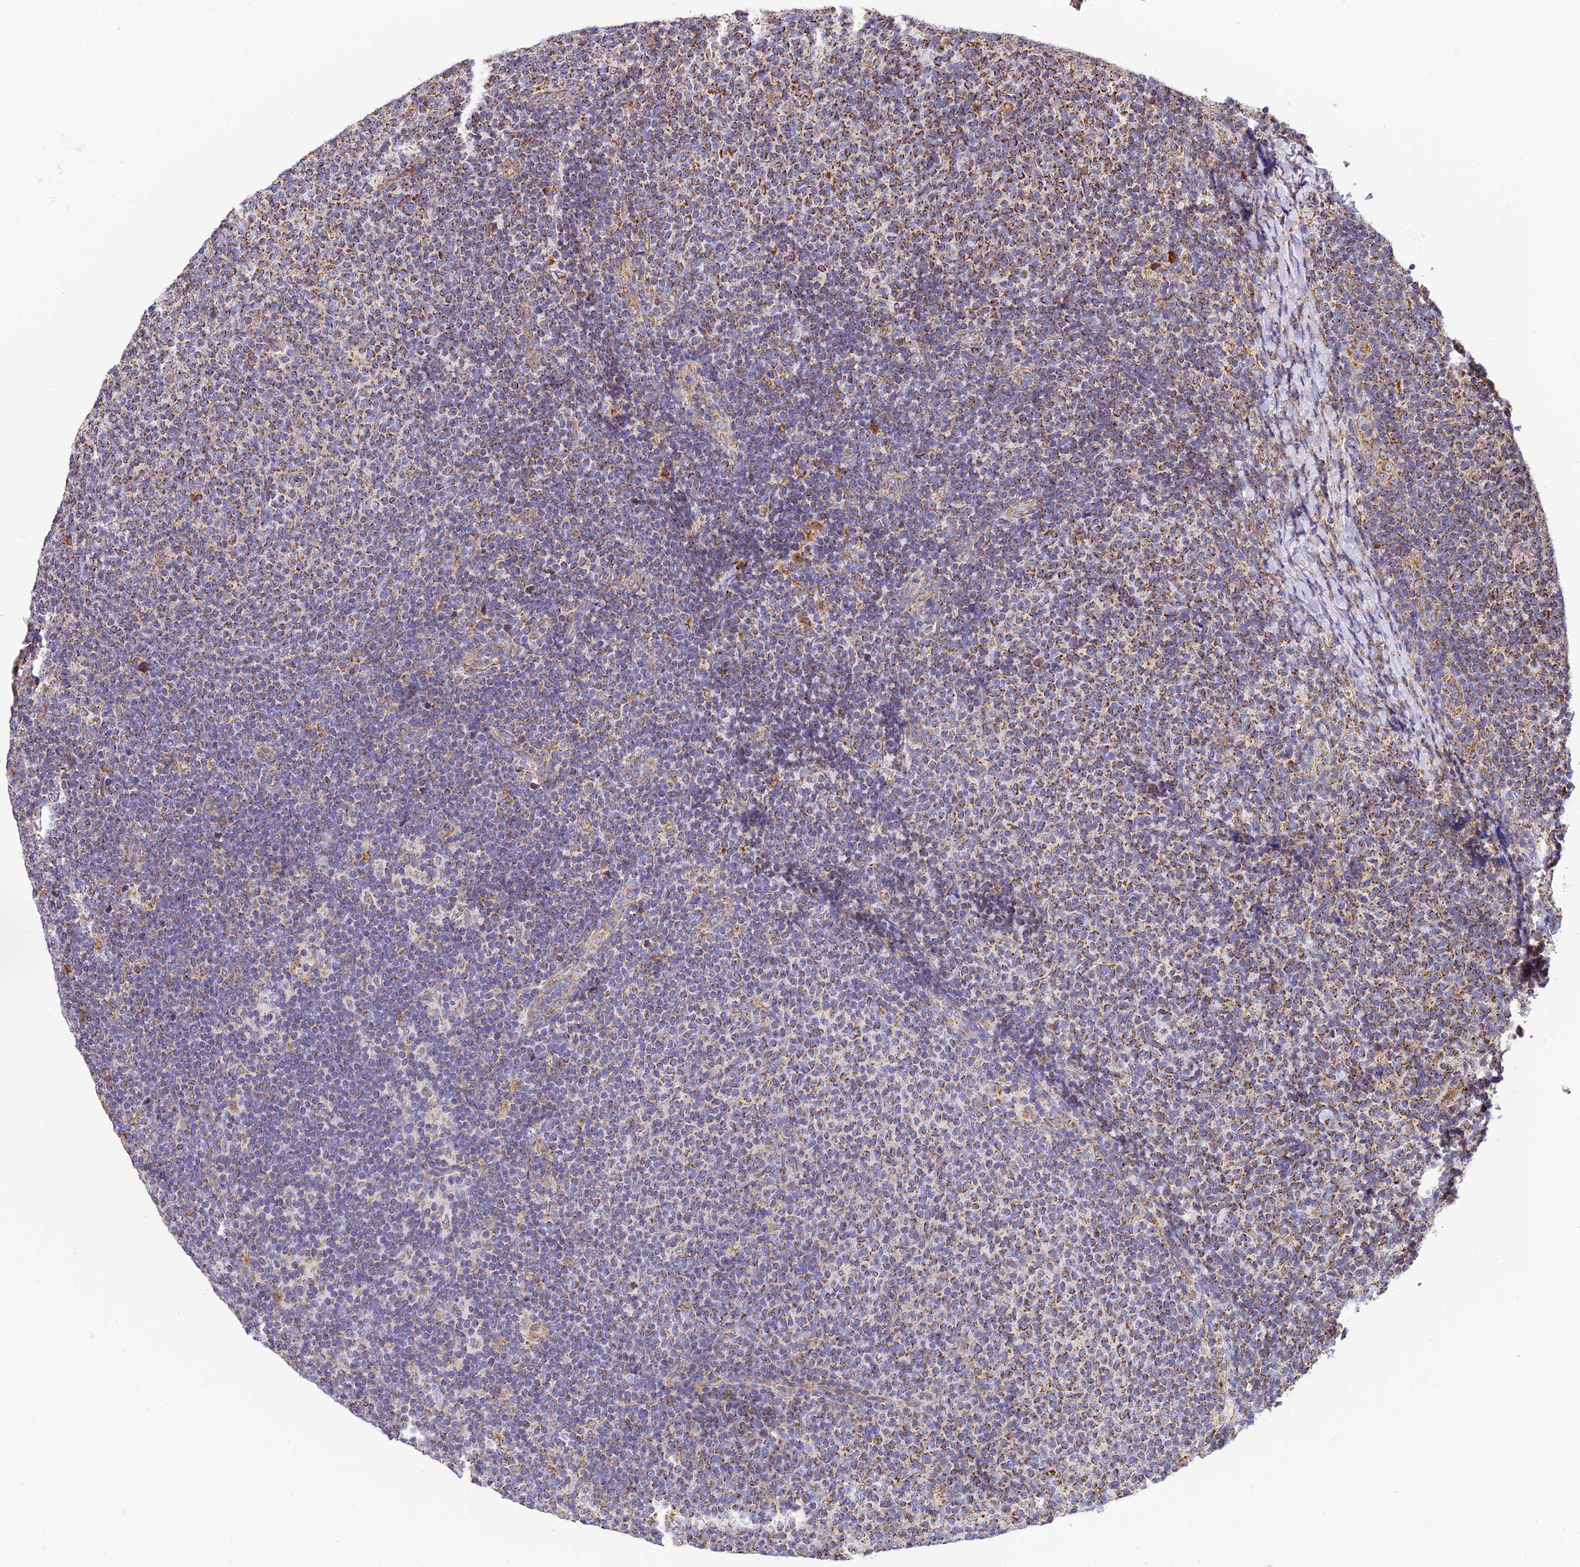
{"staining": {"intensity": "moderate", "quantity": "25%-75%", "location": "cytoplasmic/membranous"}, "tissue": "lymphoma", "cell_type": "Tumor cells", "image_type": "cancer", "snomed": [{"axis": "morphology", "description": "Malignant lymphoma, non-Hodgkin's type, Low grade"}, {"axis": "topography", "description": "Lymph node"}], "caption": "Immunohistochemistry (DAB) staining of human low-grade malignant lymphoma, non-Hodgkin's type displays moderate cytoplasmic/membranous protein staining in about 25%-75% of tumor cells.", "gene": "THUMPD2", "patient": {"sex": "male", "age": 66}}